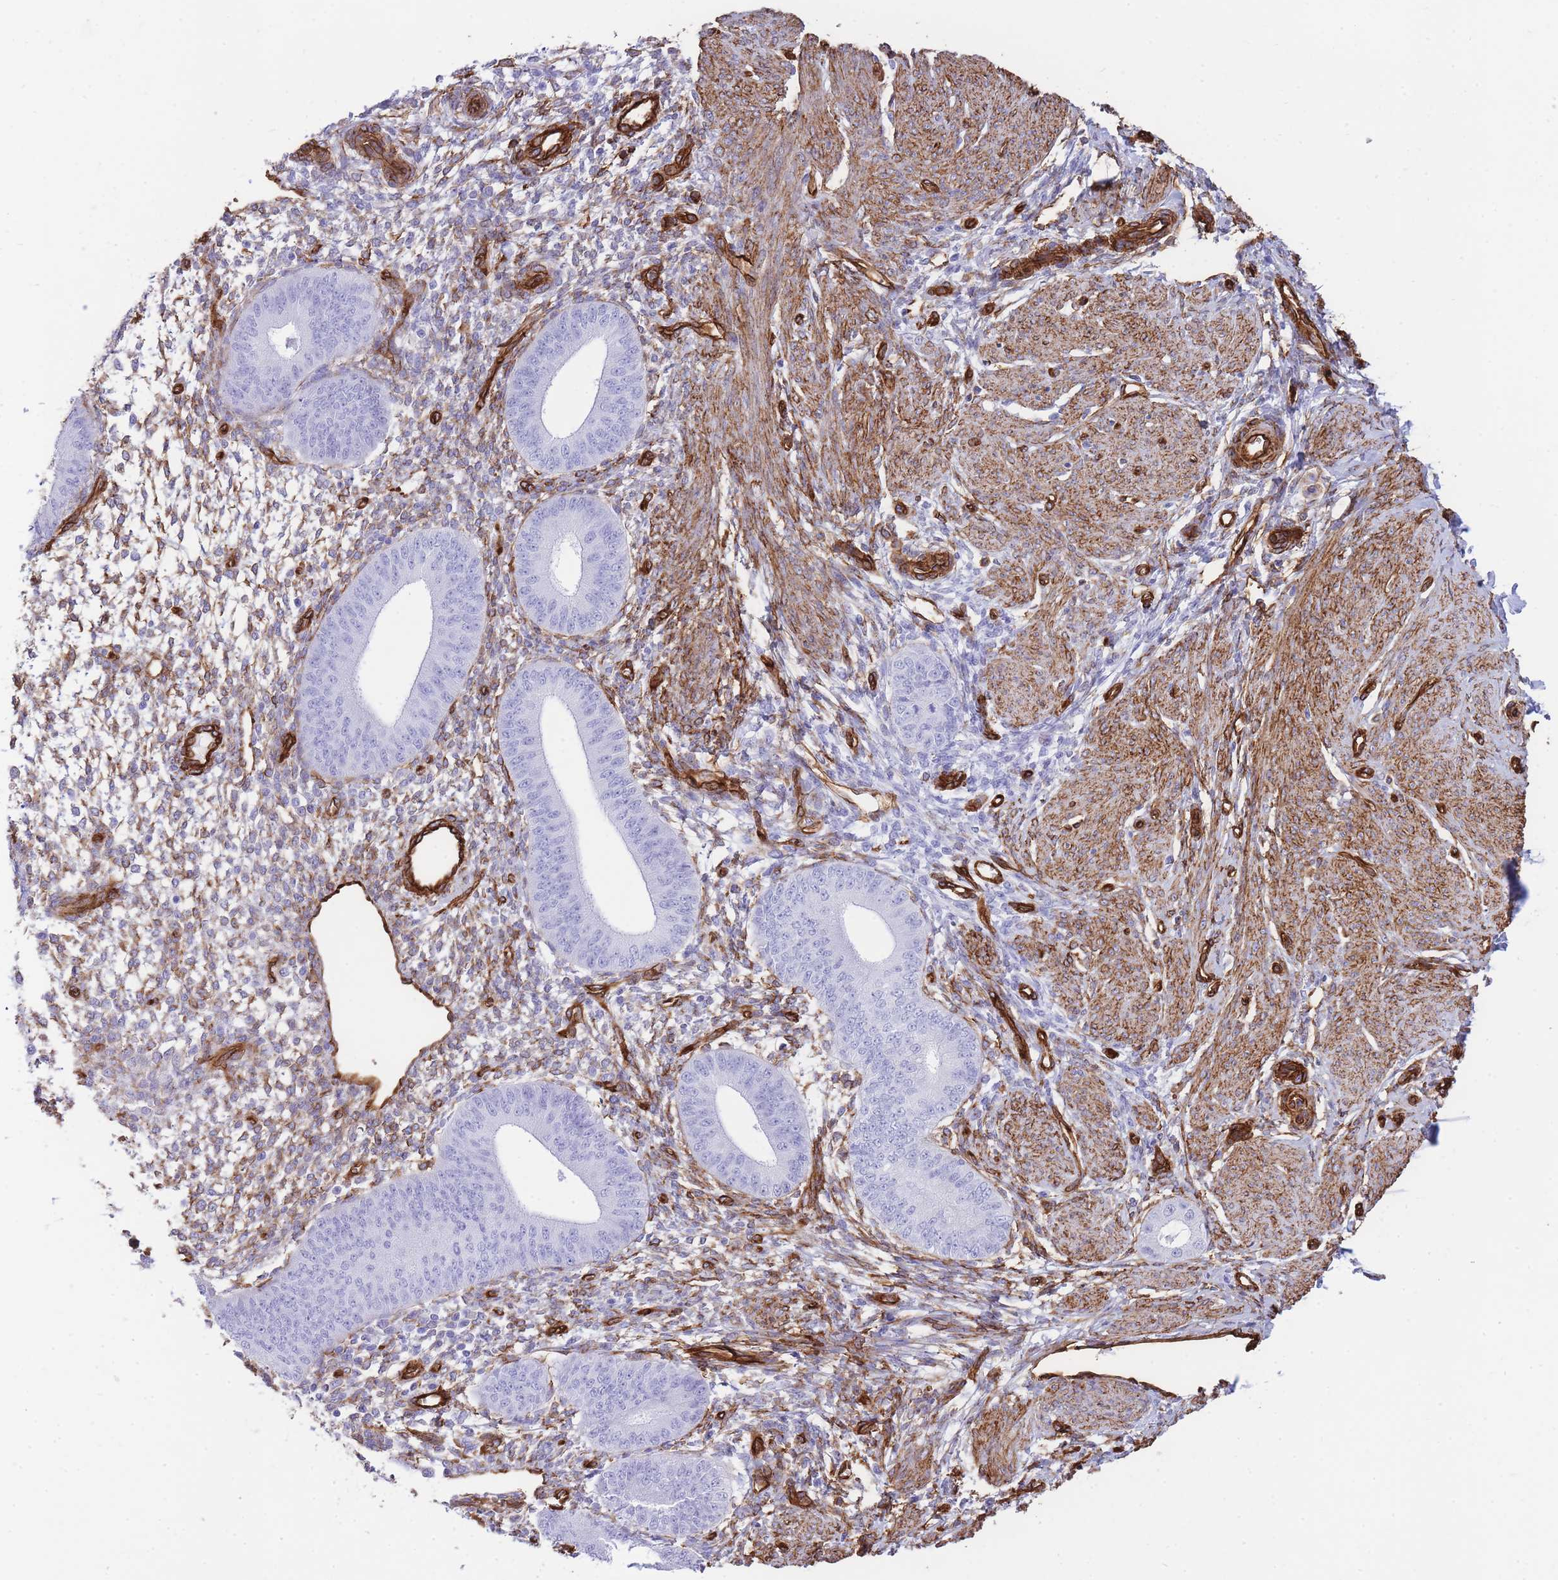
{"staining": {"intensity": "moderate", "quantity": "25%-75%", "location": "cytoplasmic/membranous"}, "tissue": "endometrium", "cell_type": "Cells in endometrial stroma", "image_type": "normal", "snomed": [{"axis": "morphology", "description": "Normal tissue, NOS"}, {"axis": "topography", "description": "Endometrium"}], "caption": "About 25%-75% of cells in endometrial stroma in normal human endometrium show moderate cytoplasmic/membranous protein positivity as visualized by brown immunohistochemical staining.", "gene": "CAVIN1", "patient": {"sex": "female", "age": 49}}